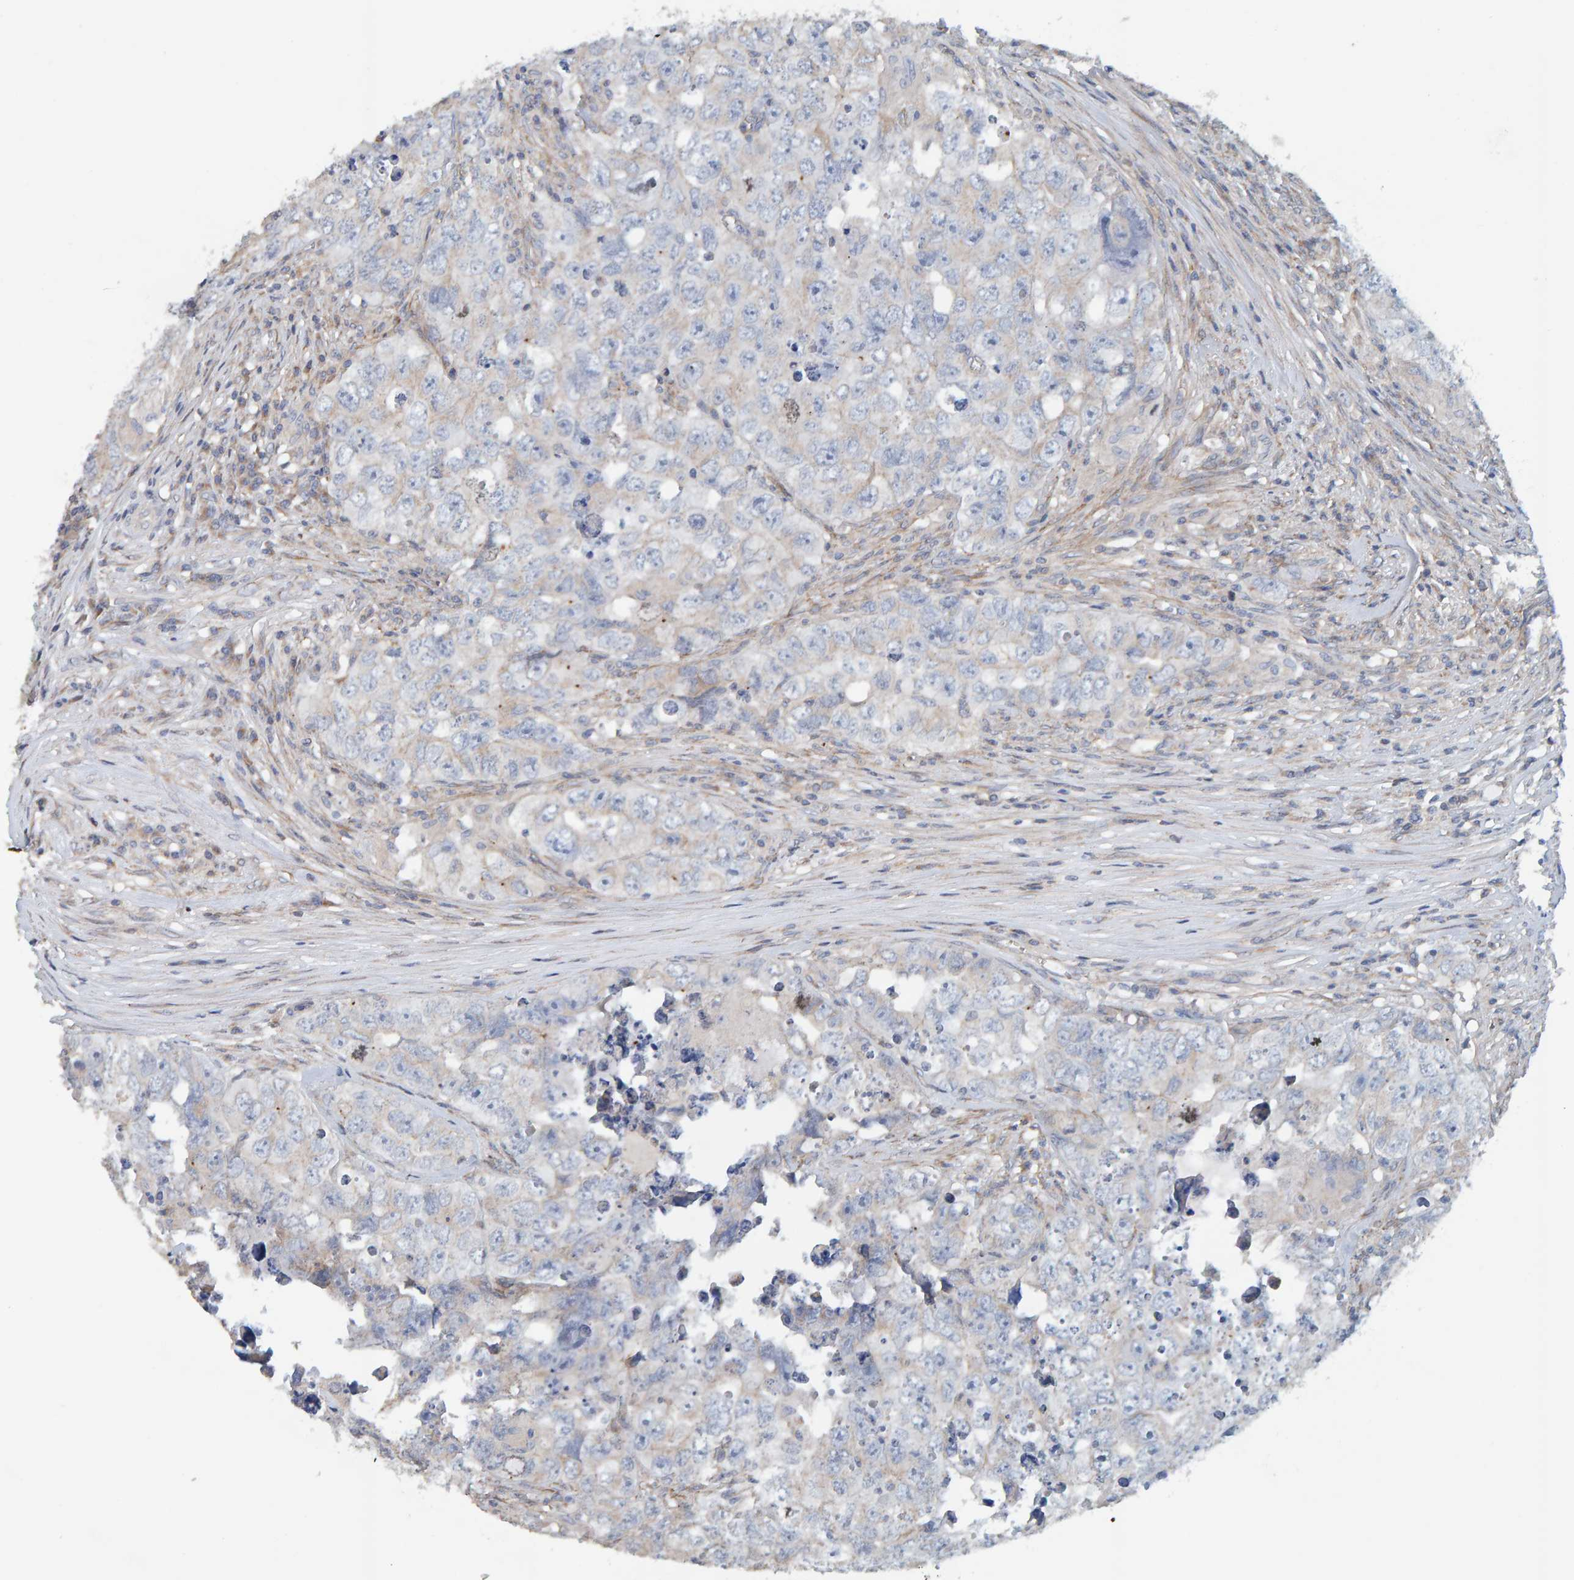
{"staining": {"intensity": "negative", "quantity": "none", "location": "none"}, "tissue": "testis cancer", "cell_type": "Tumor cells", "image_type": "cancer", "snomed": [{"axis": "morphology", "description": "Seminoma, NOS"}, {"axis": "morphology", "description": "Carcinoma, Embryonal, NOS"}, {"axis": "topography", "description": "Testis"}], "caption": "Tumor cells show no significant expression in testis cancer. The staining is performed using DAB (3,3'-diaminobenzidine) brown chromogen with nuclei counter-stained in using hematoxylin.", "gene": "RGP1", "patient": {"sex": "male", "age": 43}}